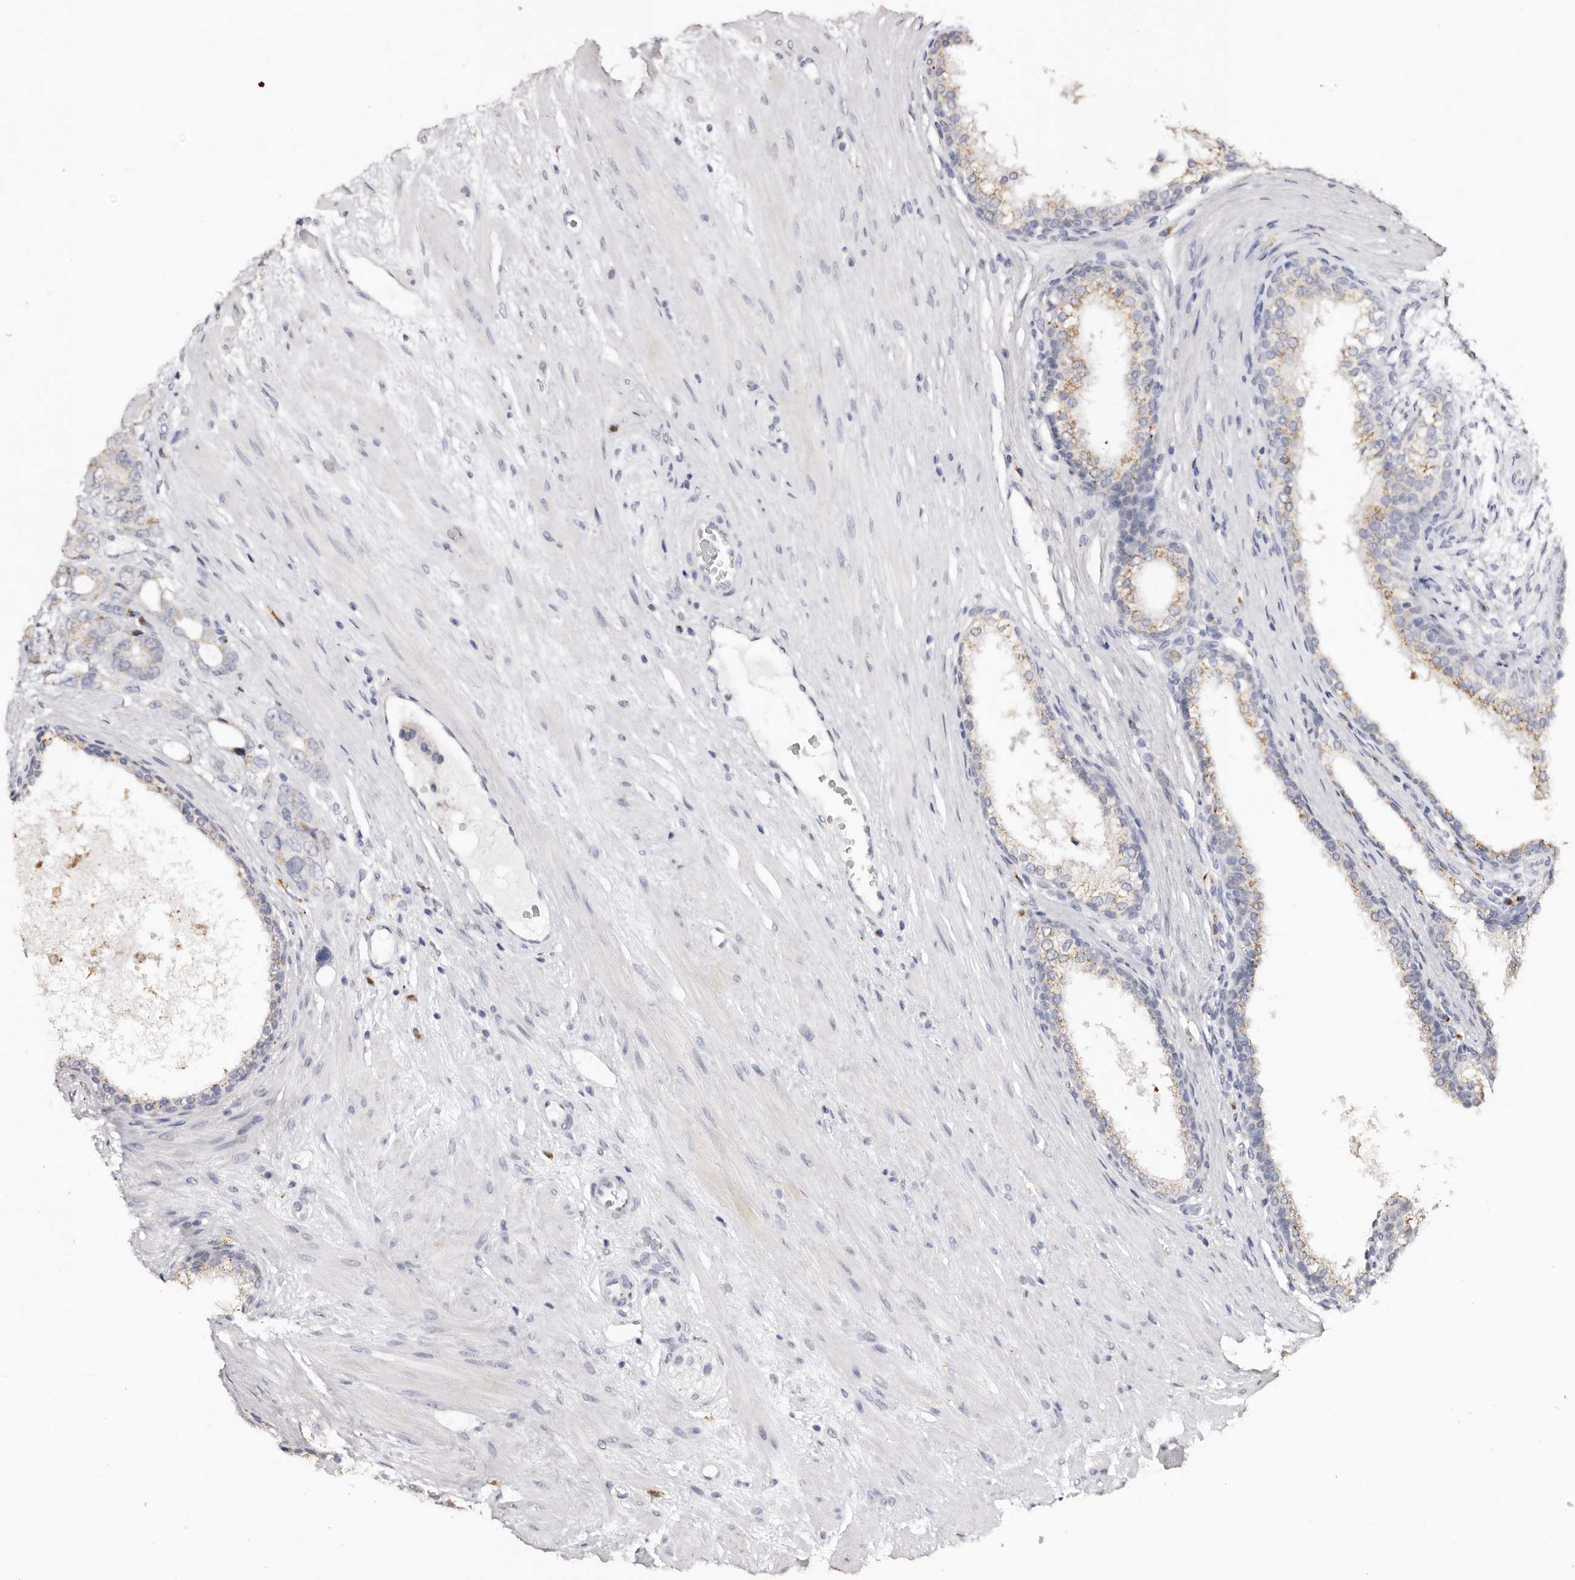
{"staining": {"intensity": "moderate", "quantity": "25%-75%", "location": "cytoplasmic/membranous"}, "tissue": "prostate cancer", "cell_type": "Tumor cells", "image_type": "cancer", "snomed": [{"axis": "morphology", "description": "Adenocarcinoma, High grade"}, {"axis": "topography", "description": "Prostate"}], "caption": "Immunohistochemistry (IHC) photomicrograph of human high-grade adenocarcinoma (prostate) stained for a protein (brown), which displays medium levels of moderate cytoplasmic/membranous positivity in approximately 25%-75% of tumor cells.", "gene": "LGALS7B", "patient": {"sex": "male", "age": 56}}